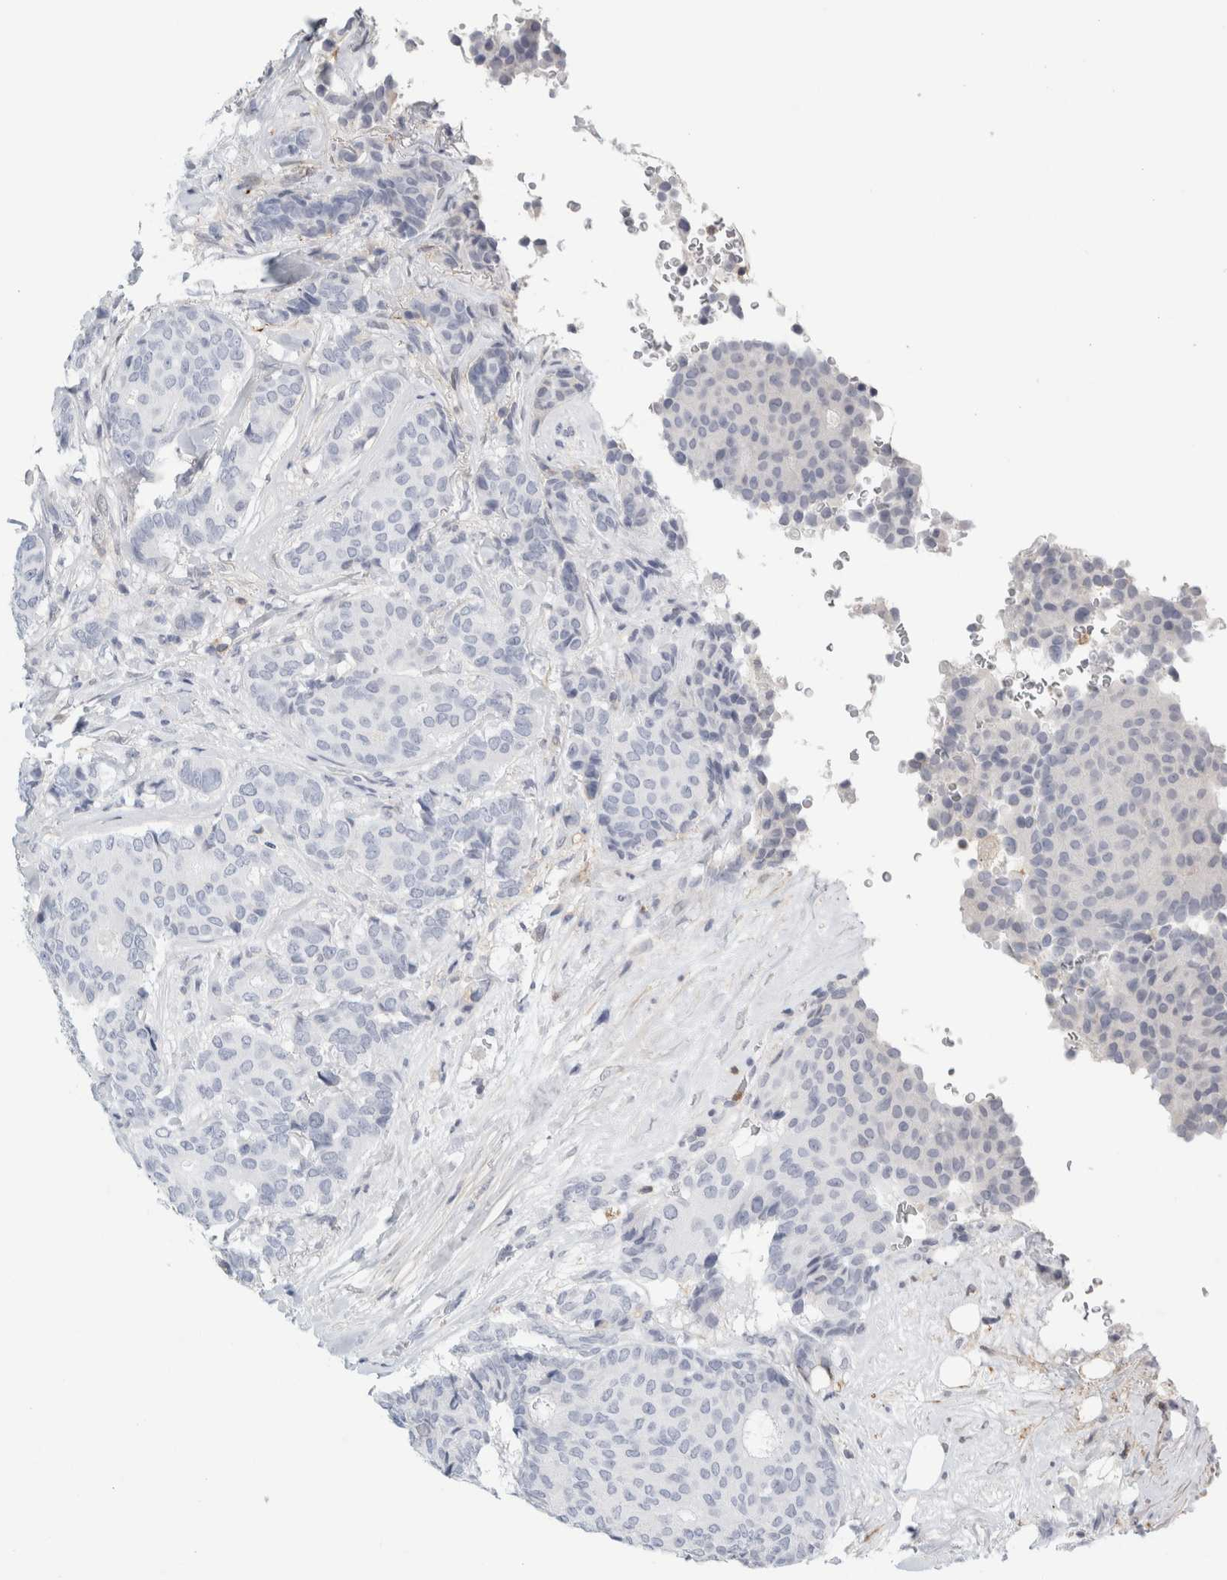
{"staining": {"intensity": "negative", "quantity": "none", "location": "none"}, "tissue": "breast cancer", "cell_type": "Tumor cells", "image_type": "cancer", "snomed": [{"axis": "morphology", "description": "Duct carcinoma"}, {"axis": "topography", "description": "Breast"}], "caption": "Tumor cells are negative for protein expression in human breast intraductal carcinoma.", "gene": "P2RY2", "patient": {"sex": "female", "age": 75}}